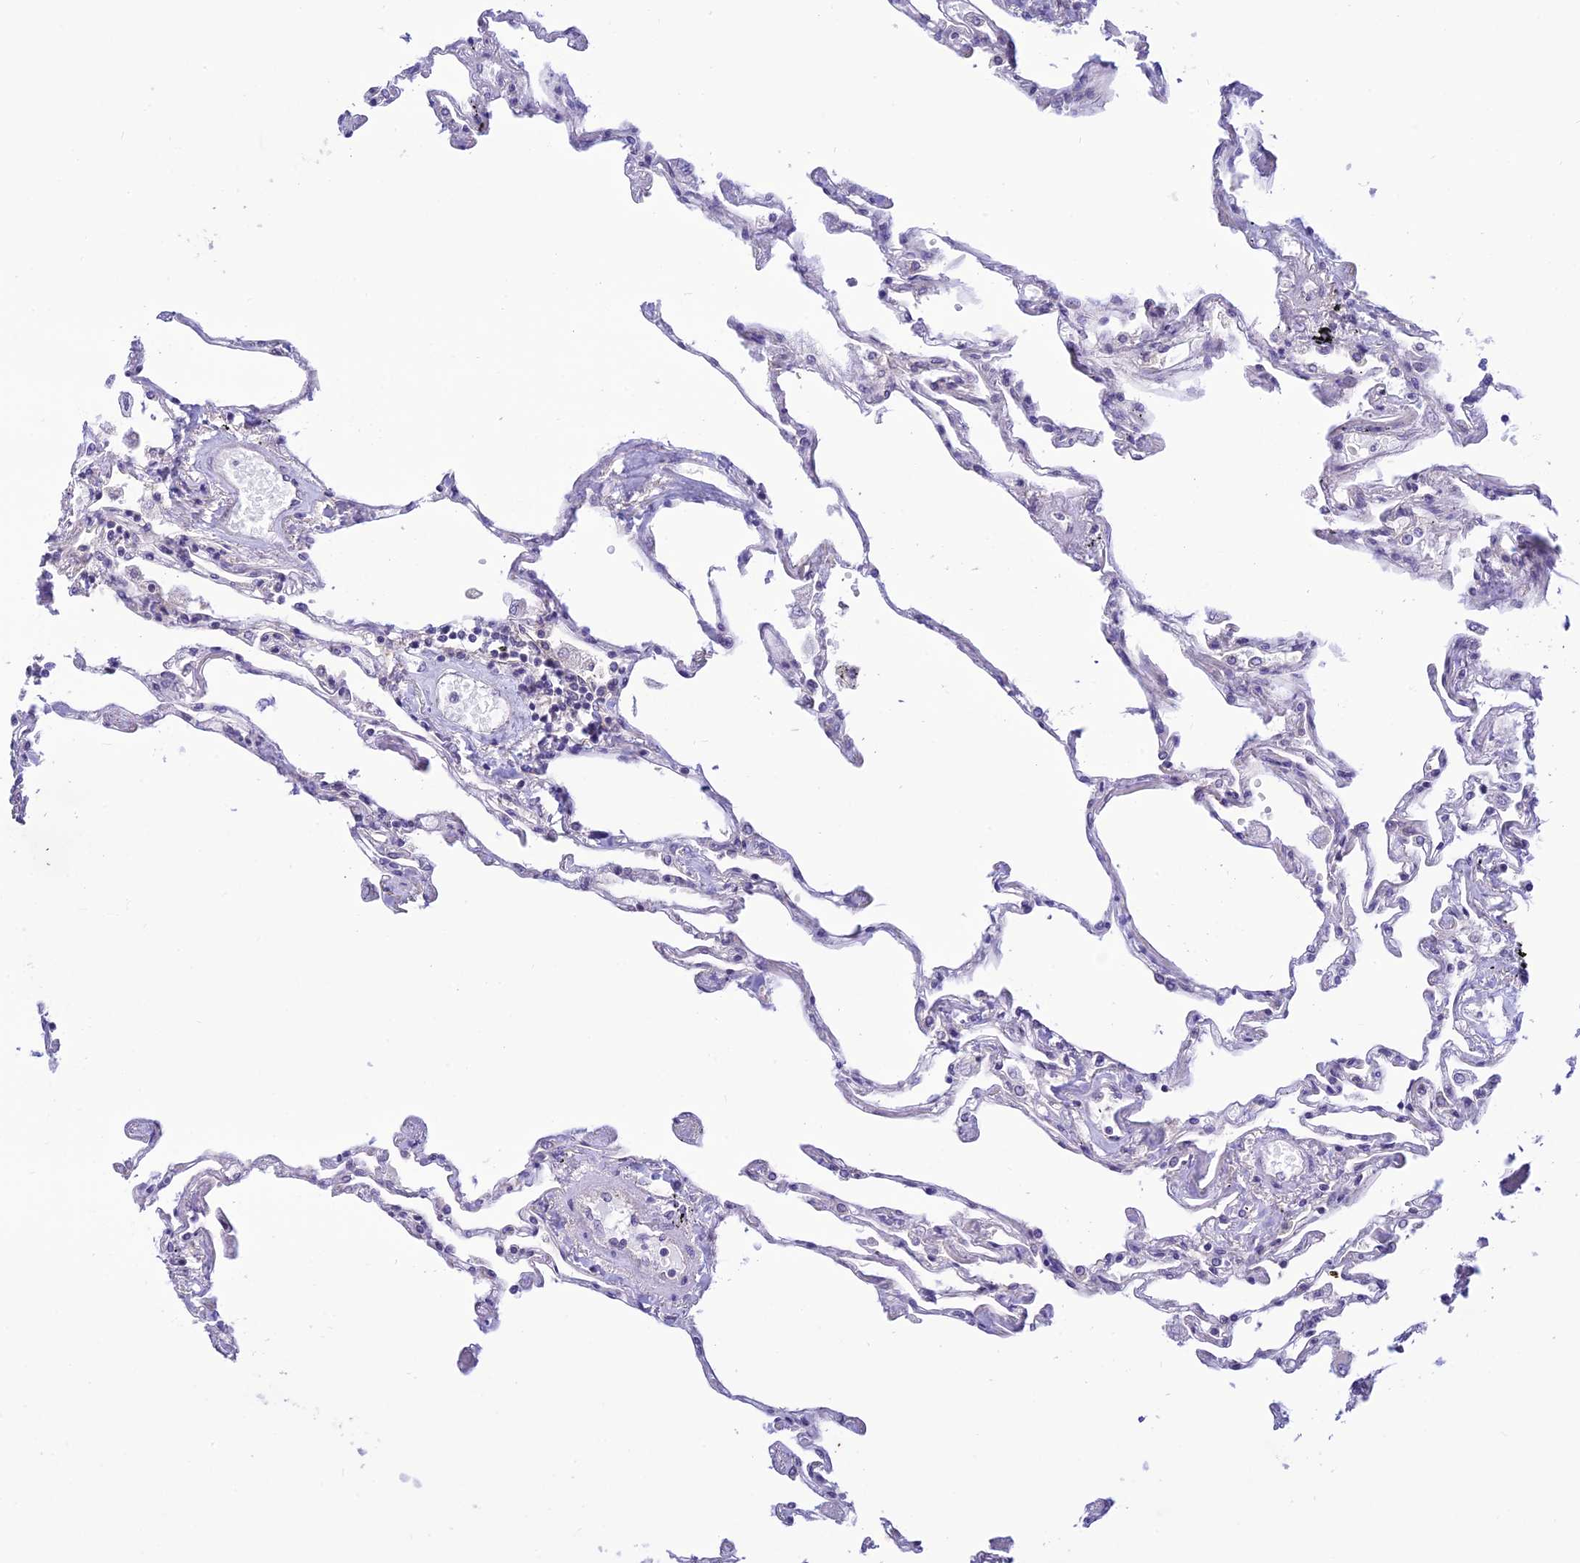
{"staining": {"intensity": "negative", "quantity": "none", "location": "none"}, "tissue": "lung", "cell_type": "Alveolar cells", "image_type": "normal", "snomed": [{"axis": "morphology", "description": "Normal tissue, NOS"}, {"axis": "topography", "description": "Lung"}], "caption": "Photomicrograph shows no significant protein staining in alveolar cells of benign lung. (Brightfield microscopy of DAB immunohistochemistry (IHC) at high magnification).", "gene": "SKIC8", "patient": {"sex": "female", "age": 67}}